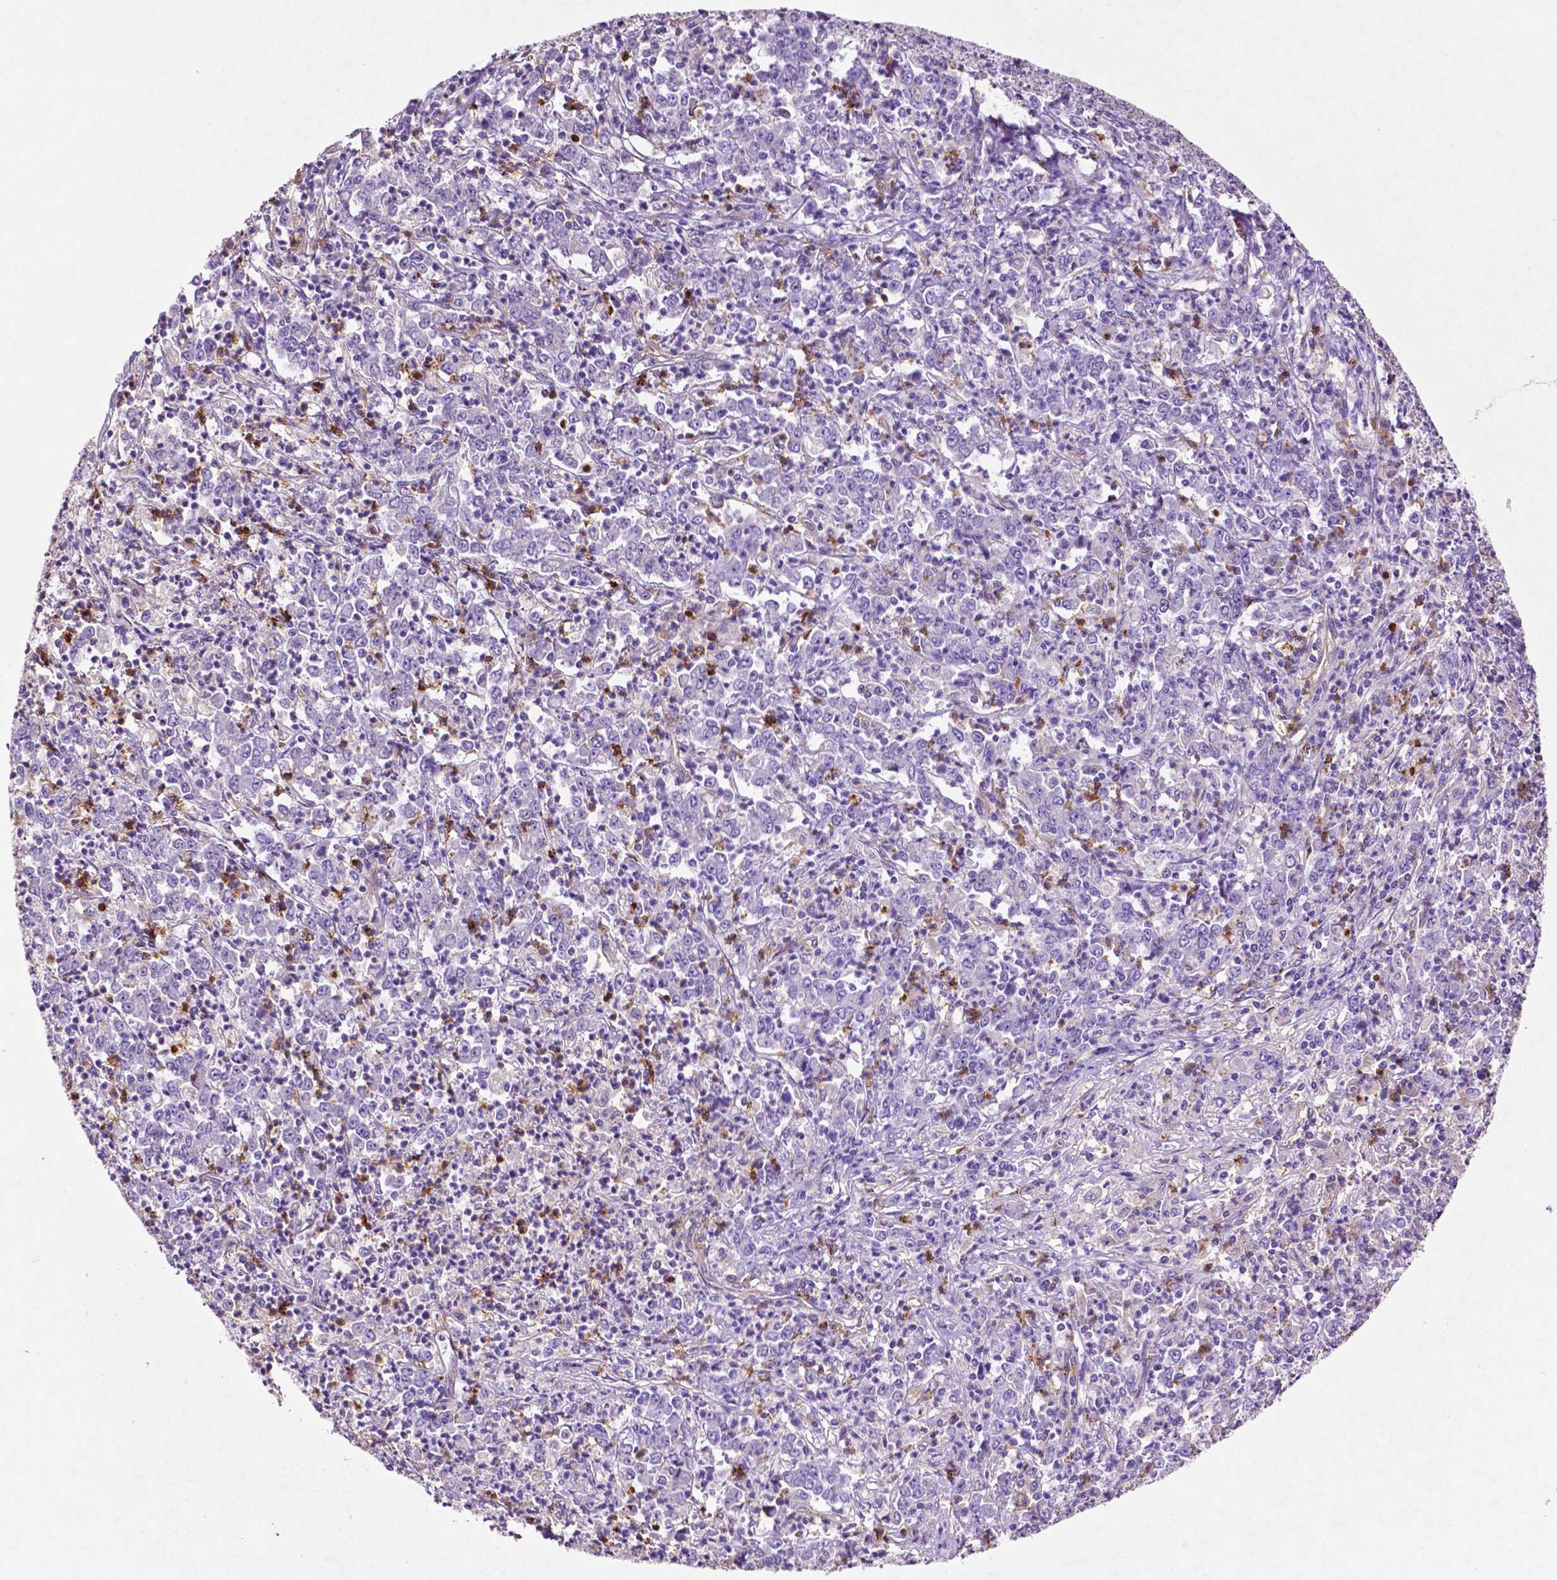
{"staining": {"intensity": "negative", "quantity": "none", "location": "none"}, "tissue": "stomach cancer", "cell_type": "Tumor cells", "image_type": "cancer", "snomed": [{"axis": "morphology", "description": "Adenocarcinoma, NOS"}, {"axis": "topography", "description": "Stomach, lower"}], "caption": "Tumor cells show no significant protein expression in stomach cancer (adenocarcinoma).", "gene": "GDPD5", "patient": {"sex": "female", "age": 71}}